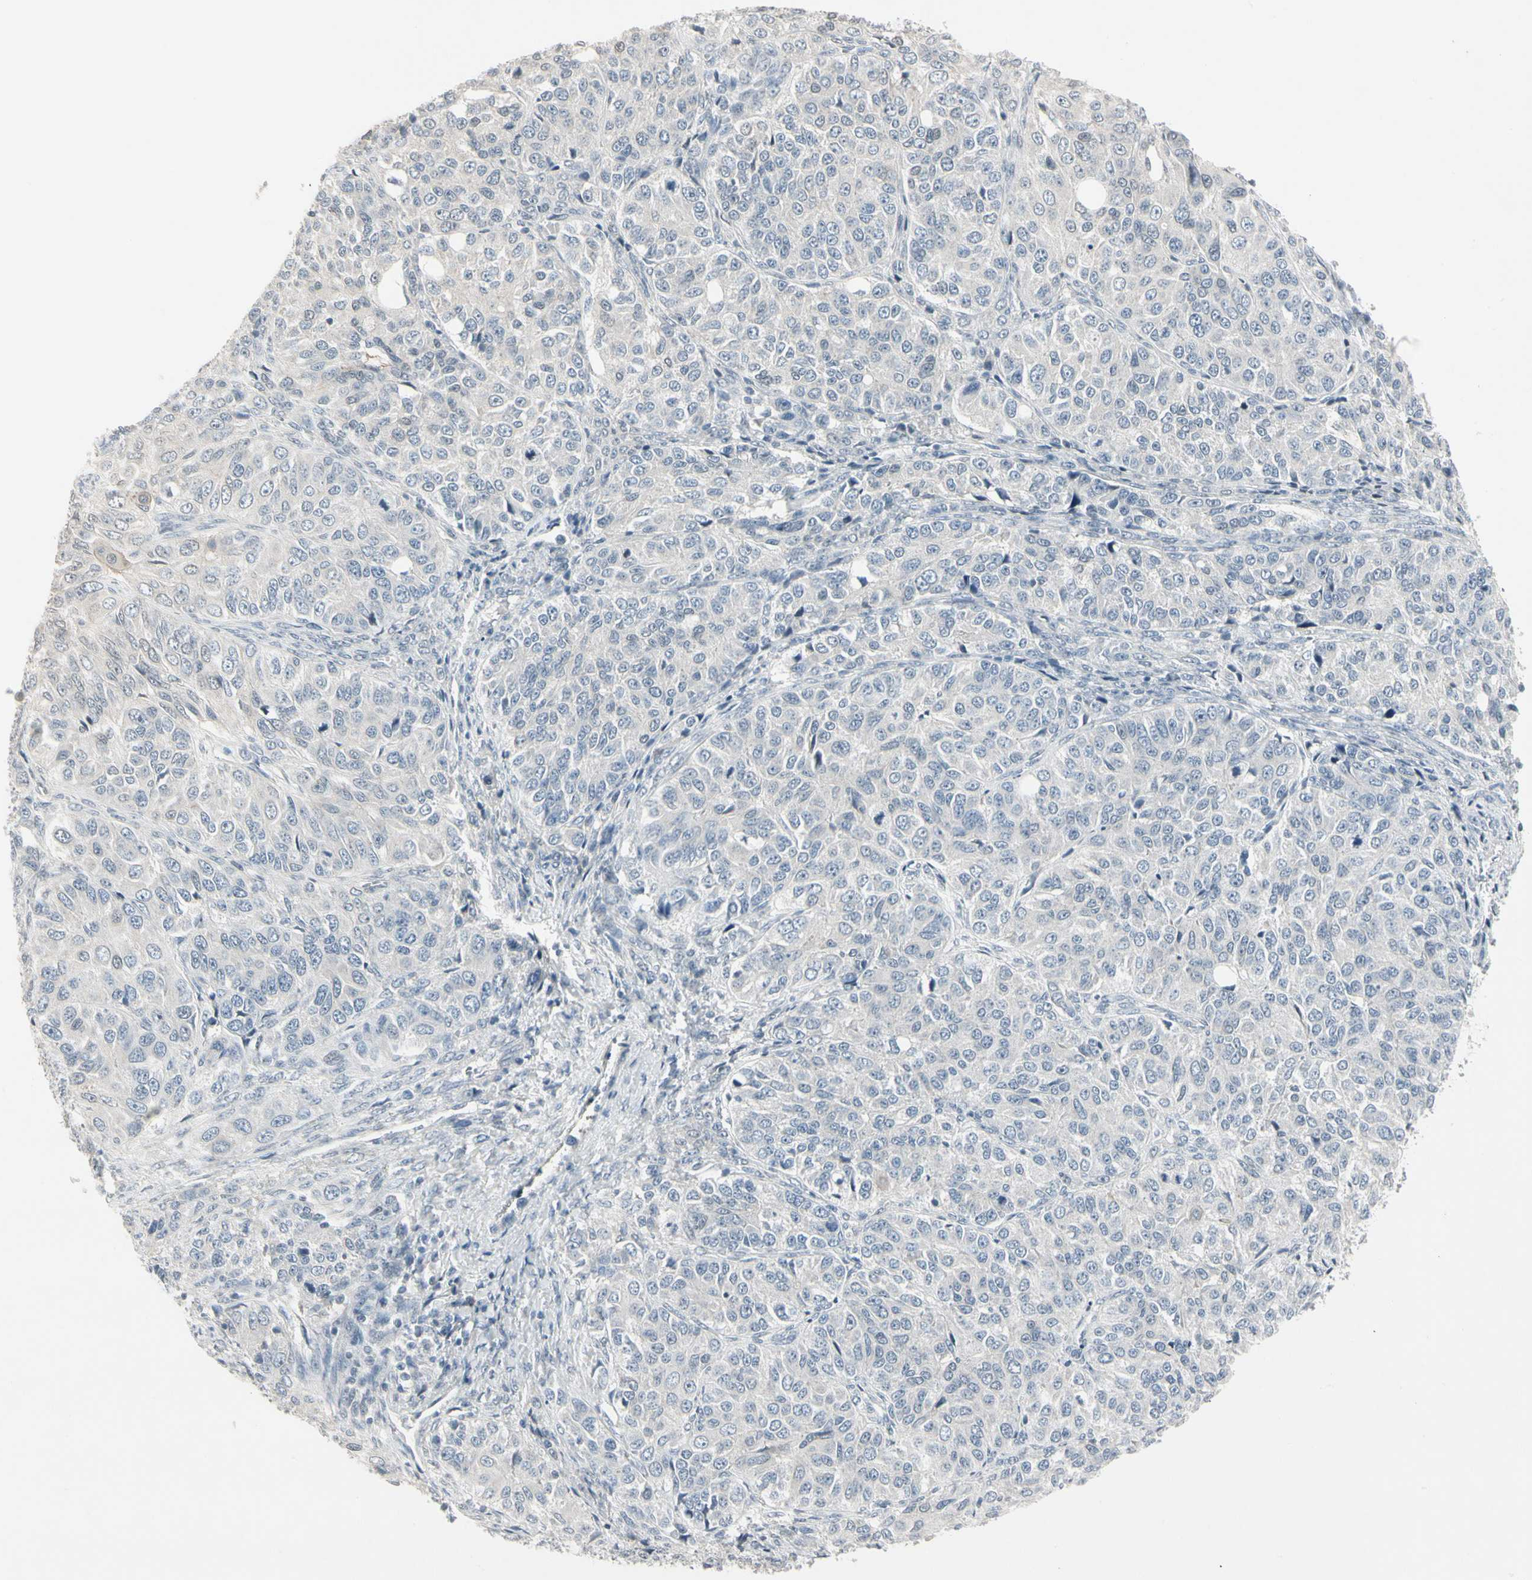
{"staining": {"intensity": "negative", "quantity": "none", "location": "none"}, "tissue": "ovarian cancer", "cell_type": "Tumor cells", "image_type": "cancer", "snomed": [{"axis": "morphology", "description": "Carcinoma, endometroid"}, {"axis": "topography", "description": "Ovary"}], "caption": "There is no significant staining in tumor cells of ovarian cancer.", "gene": "DMPK", "patient": {"sex": "female", "age": 51}}